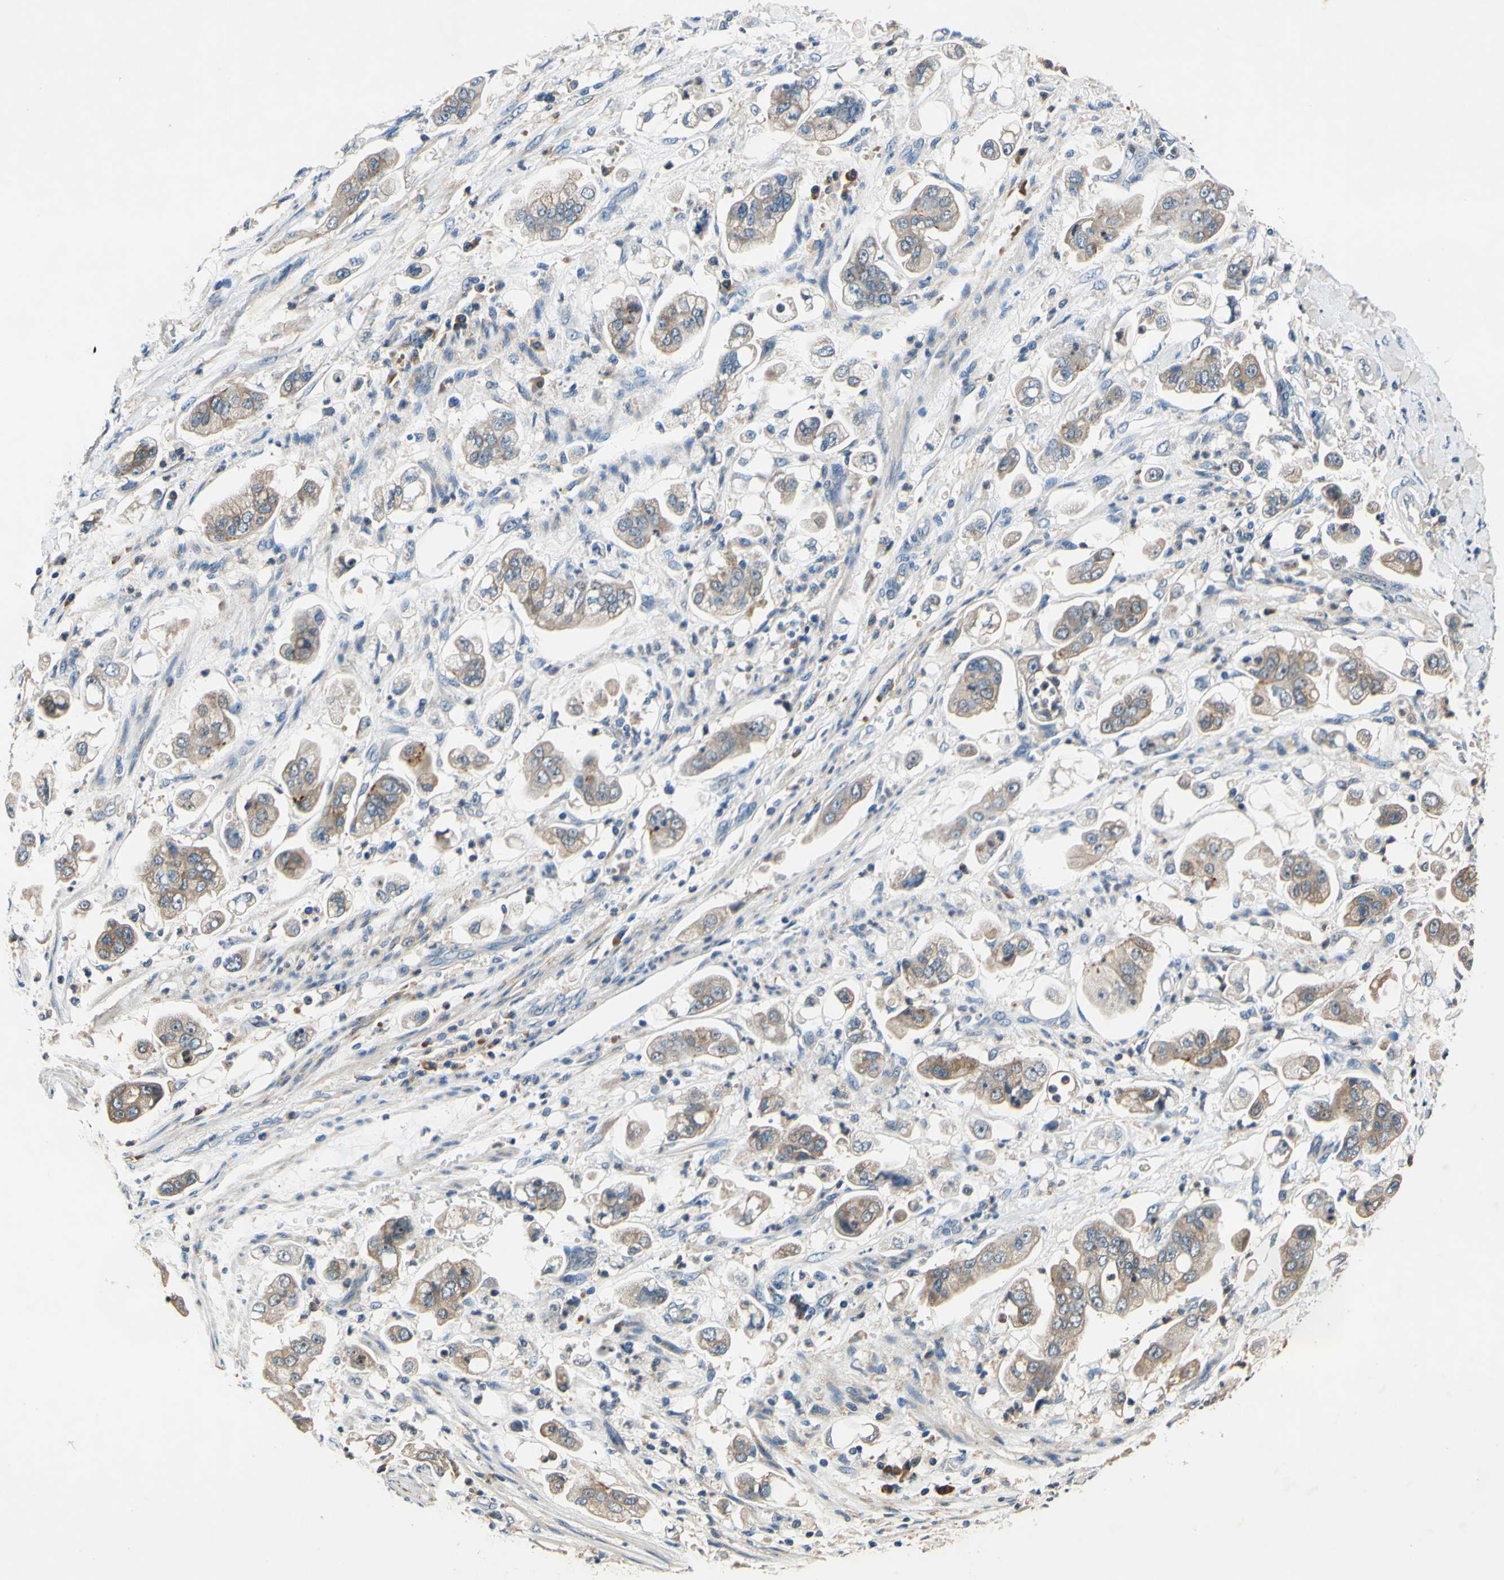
{"staining": {"intensity": "weak", "quantity": ">75%", "location": "cytoplasmic/membranous"}, "tissue": "stomach cancer", "cell_type": "Tumor cells", "image_type": "cancer", "snomed": [{"axis": "morphology", "description": "Adenocarcinoma, NOS"}, {"axis": "topography", "description": "Stomach"}], "caption": "DAB immunohistochemical staining of adenocarcinoma (stomach) shows weak cytoplasmic/membranous protein staining in approximately >75% of tumor cells.", "gene": "PLA2G4A", "patient": {"sex": "male", "age": 62}}